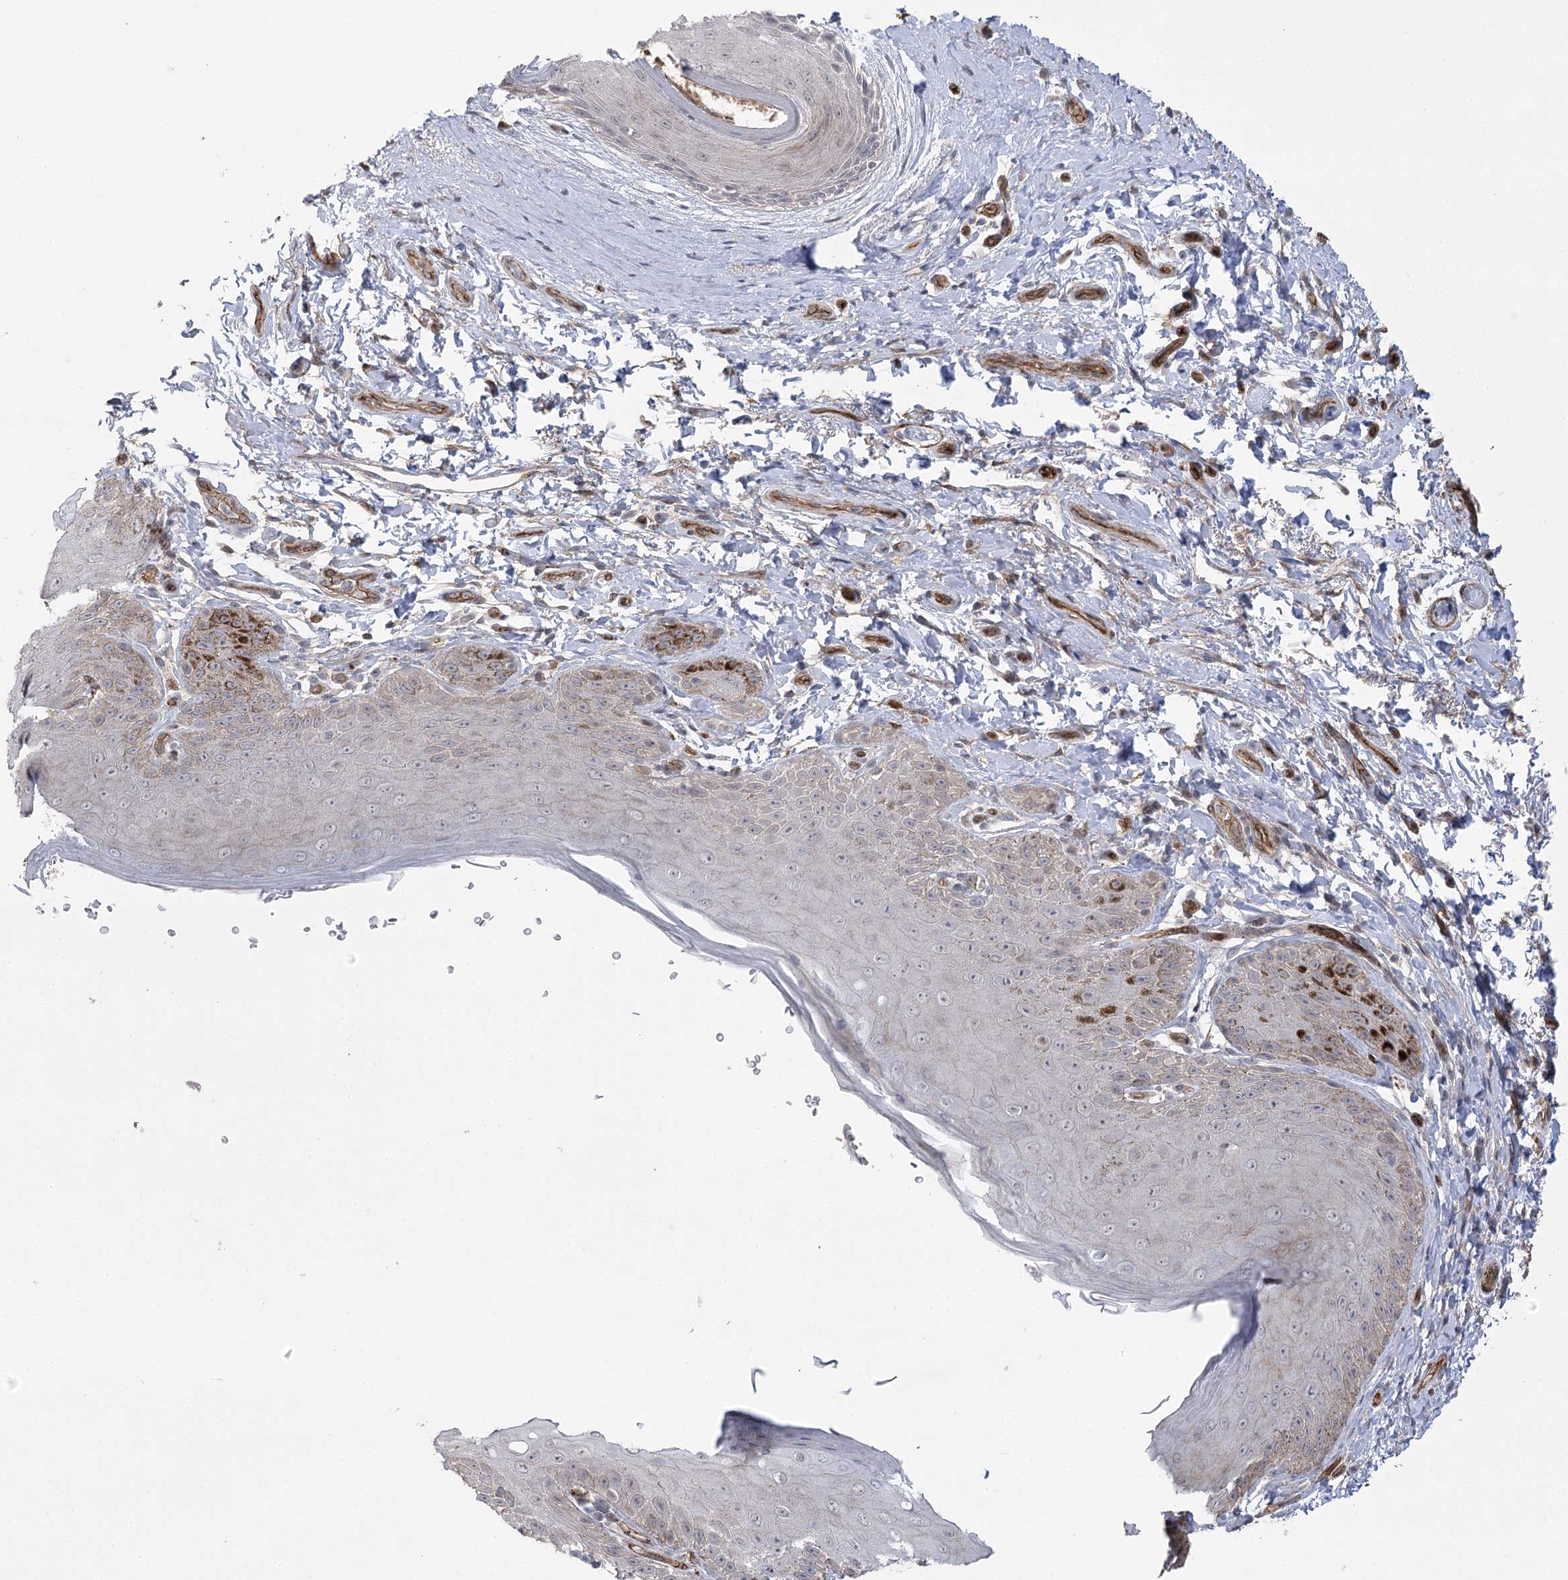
{"staining": {"intensity": "strong", "quantity": "<25%", "location": "cytoplasmic/membranous"}, "tissue": "skin", "cell_type": "Epidermal cells", "image_type": "normal", "snomed": [{"axis": "morphology", "description": "Normal tissue, NOS"}, {"axis": "topography", "description": "Anal"}], "caption": "Immunohistochemistry (IHC) image of unremarkable skin: human skin stained using IHC exhibits medium levels of strong protein expression localized specifically in the cytoplasmic/membranous of epidermal cells, appearing as a cytoplasmic/membranous brown color.", "gene": "AMTN", "patient": {"sex": "male", "age": 44}}